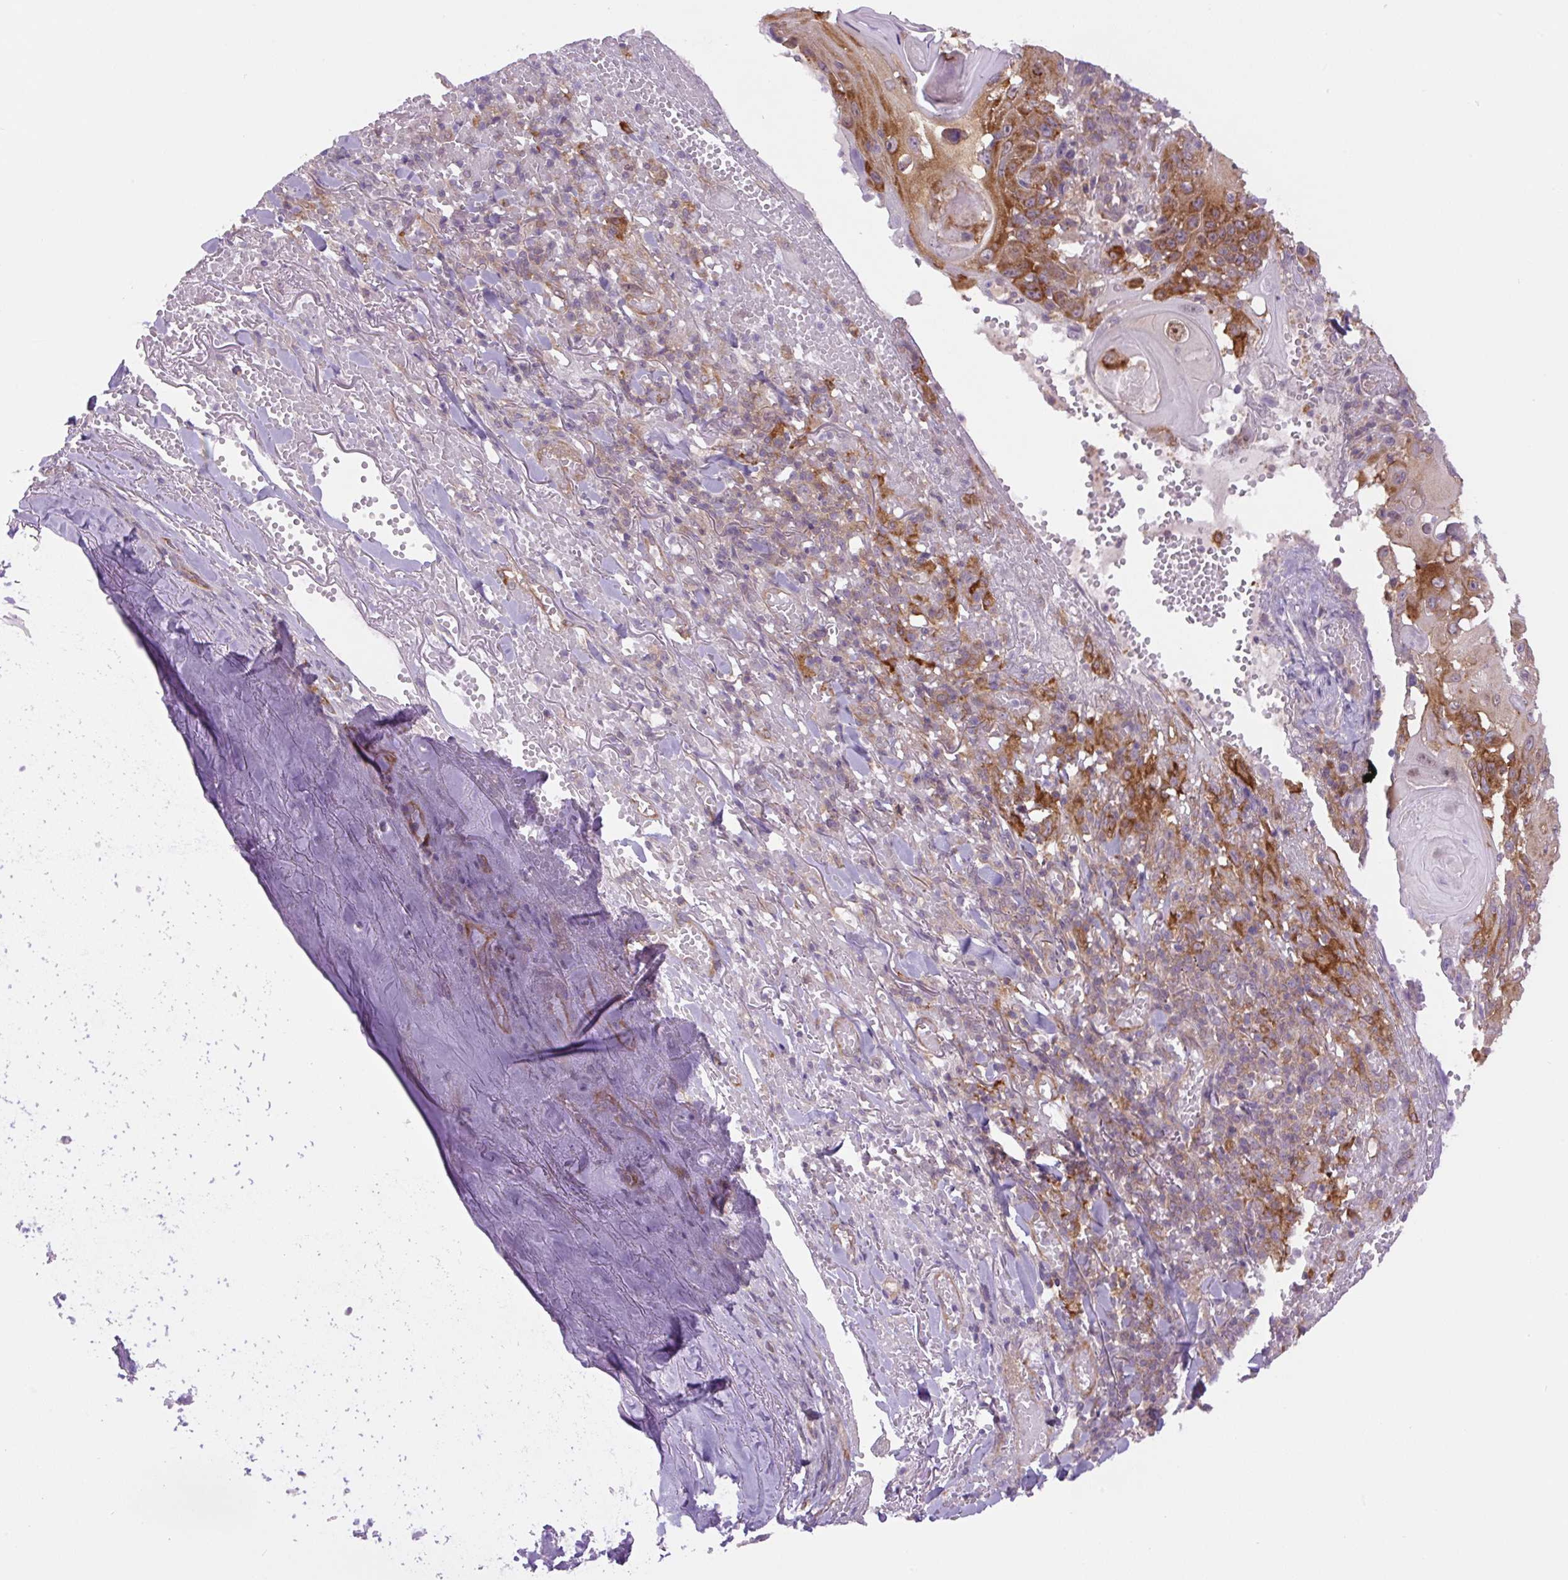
{"staining": {"intensity": "moderate", "quantity": ">75%", "location": "cytoplasmic/membranous"}, "tissue": "skin cancer", "cell_type": "Tumor cells", "image_type": "cancer", "snomed": [{"axis": "morphology", "description": "Normal tissue, NOS"}, {"axis": "morphology", "description": "Squamous cell carcinoma, NOS"}, {"axis": "topography", "description": "Skin"}, {"axis": "topography", "description": "Cartilage tissue"}], "caption": "Human skin cancer (squamous cell carcinoma) stained for a protein (brown) reveals moderate cytoplasmic/membranous positive expression in approximately >75% of tumor cells.", "gene": "MINK1", "patient": {"sex": "female", "age": 79}}